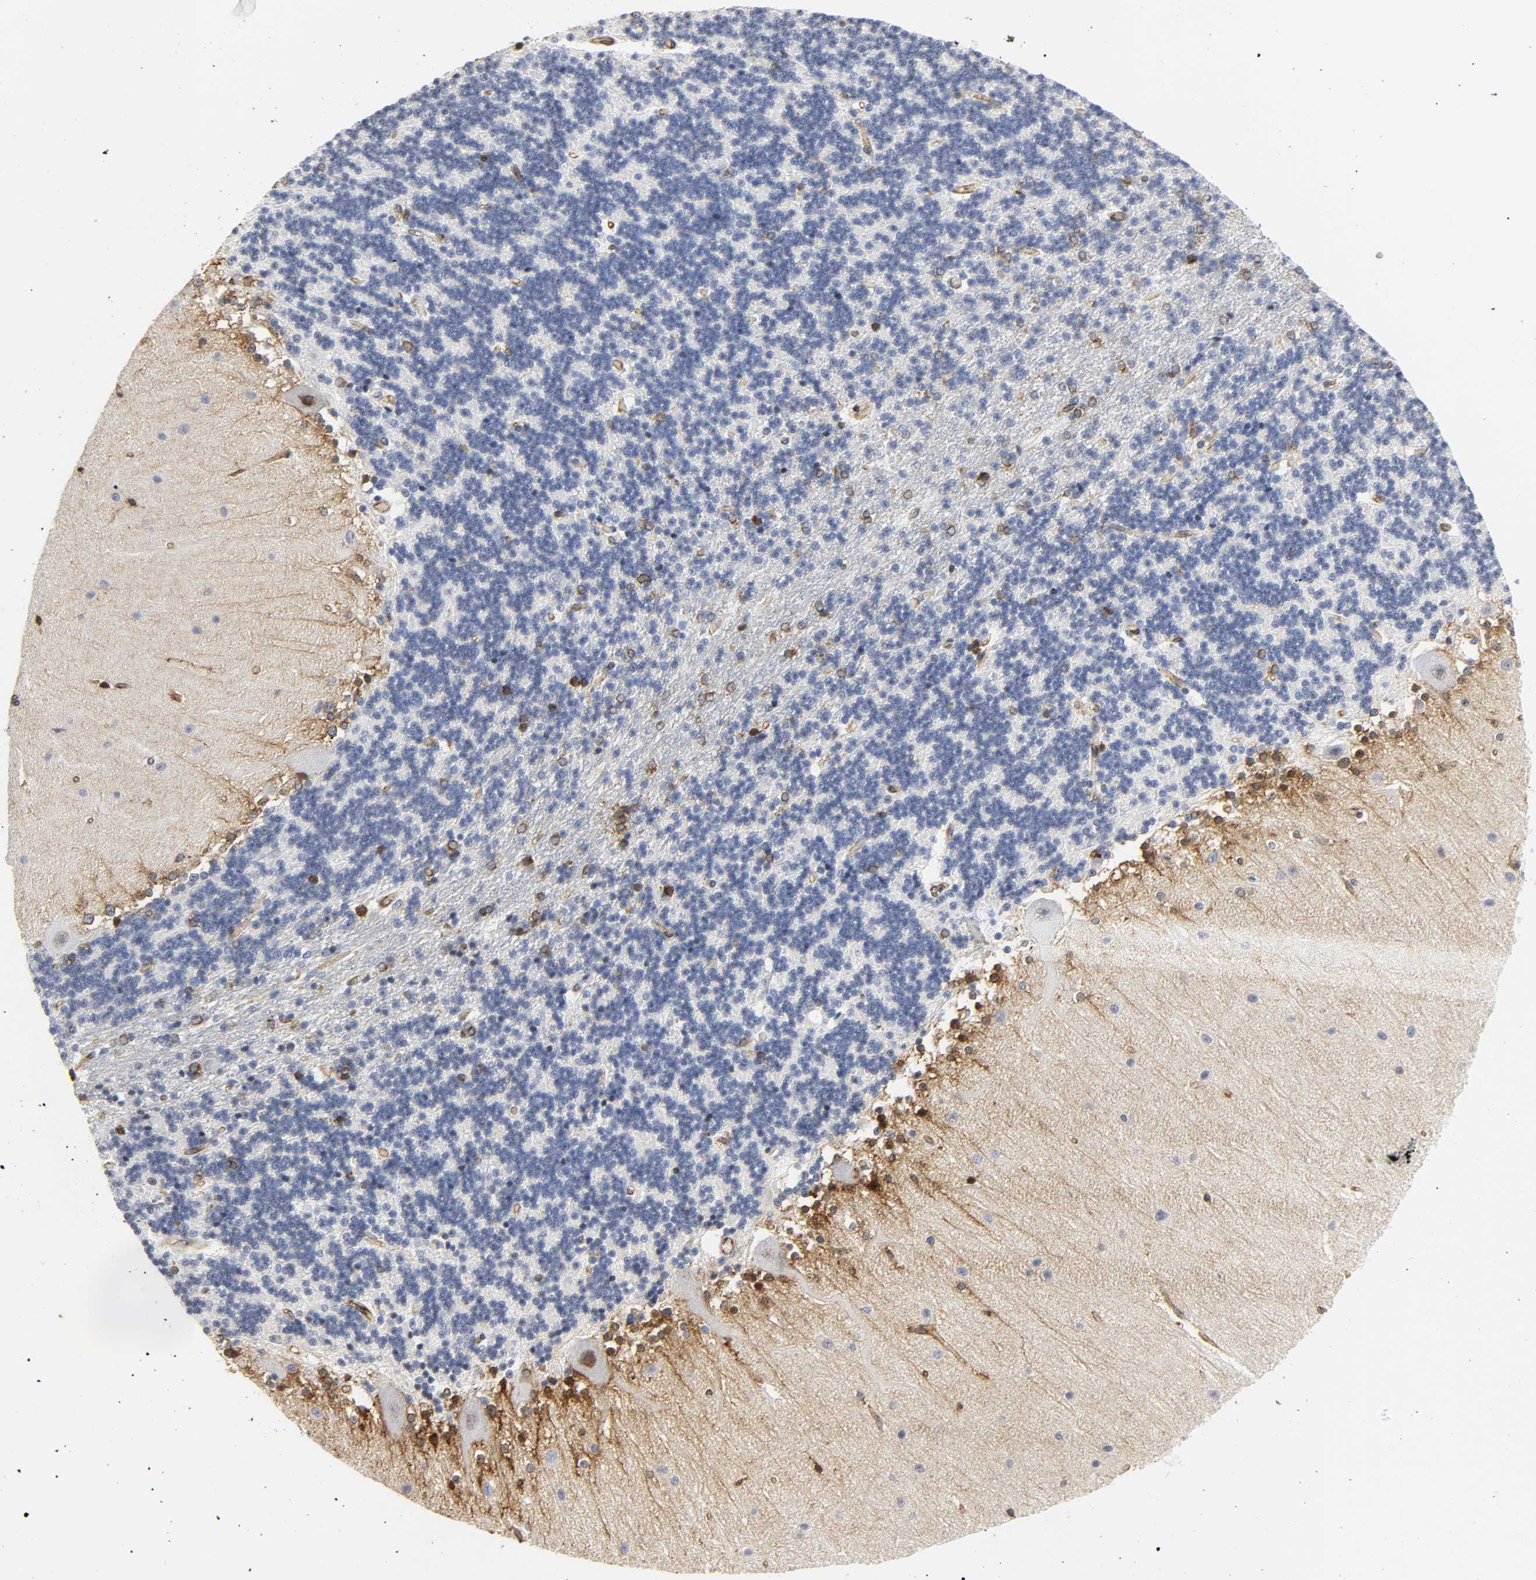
{"staining": {"intensity": "moderate", "quantity": "<25%", "location": "cytoplasmic/membranous"}, "tissue": "cerebellum", "cell_type": "Cells in granular layer", "image_type": "normal", "snomed": [{"axis": "morphology", "description": "Normal tissue, NOS"}, {"axis": "topography", "description": "Cerebellum"}], "caption": "Immunohistochemistry (IHC) of unremarkable human cerebellum reveals low levels of moderate cytoplasmic/membranous expression in about <25% of cells in granular layer.", "gene": "DOCK1", "patient": {"sex": "female", "age": 54}}